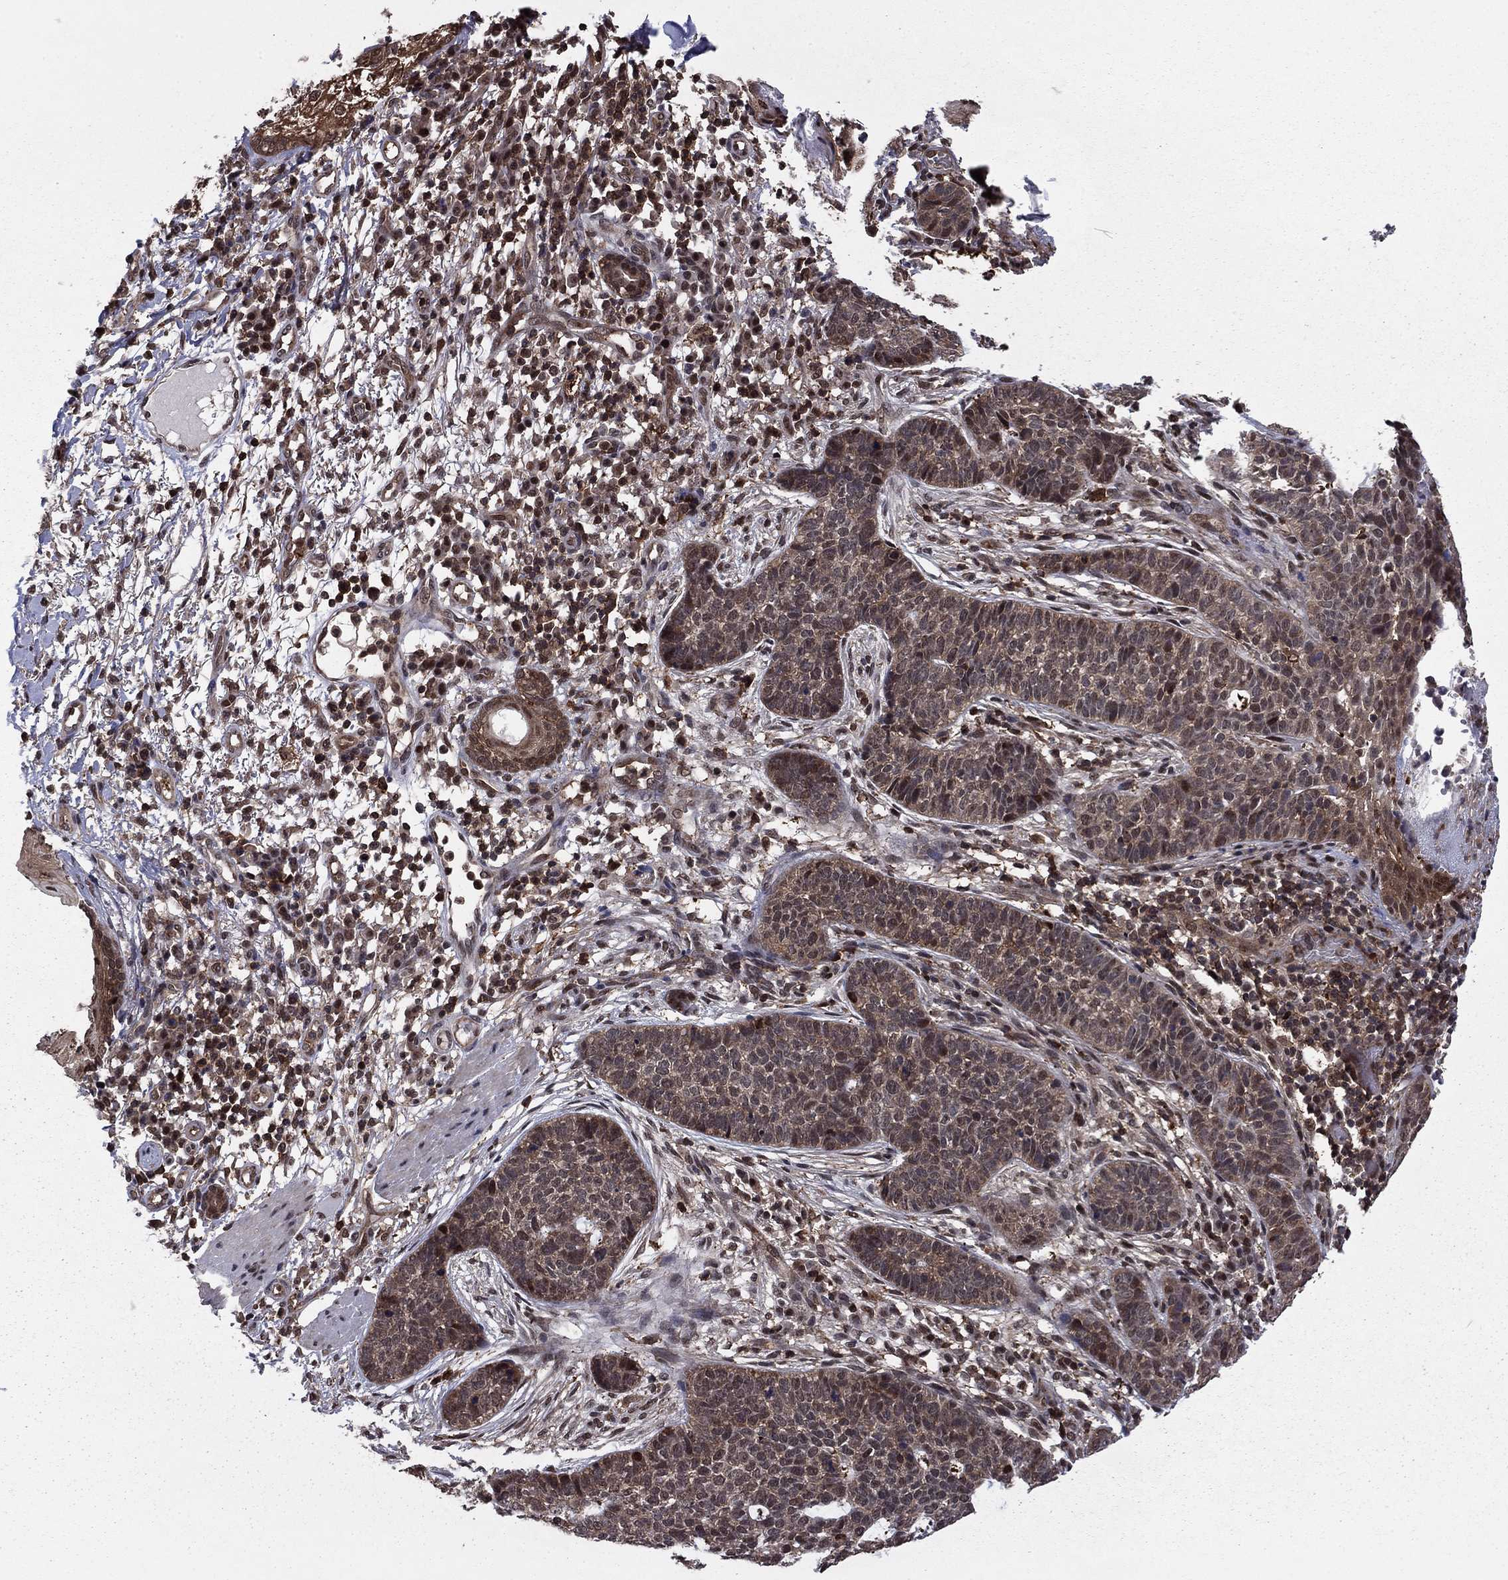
{"staining": {"intensity": "moderate", "quantity": "<25%", "location": "nuclear"}, "tissue": "skin cancer", "cell_type": "Tumor cells", "image_type": "cancer", "snomed": [{"axis": "morphology", "description": "Squamous cell carcinoma, NOS"}, {"axis": "topography", "description": "Skin"}], "caption": "Protein staining reveals moderate nuclear positivity in about <25% of tumor cells in skin cancer (squamous cell carcinoma).", "gene": "PSMD2", "patient": {"sex": "male", "age": 88}}